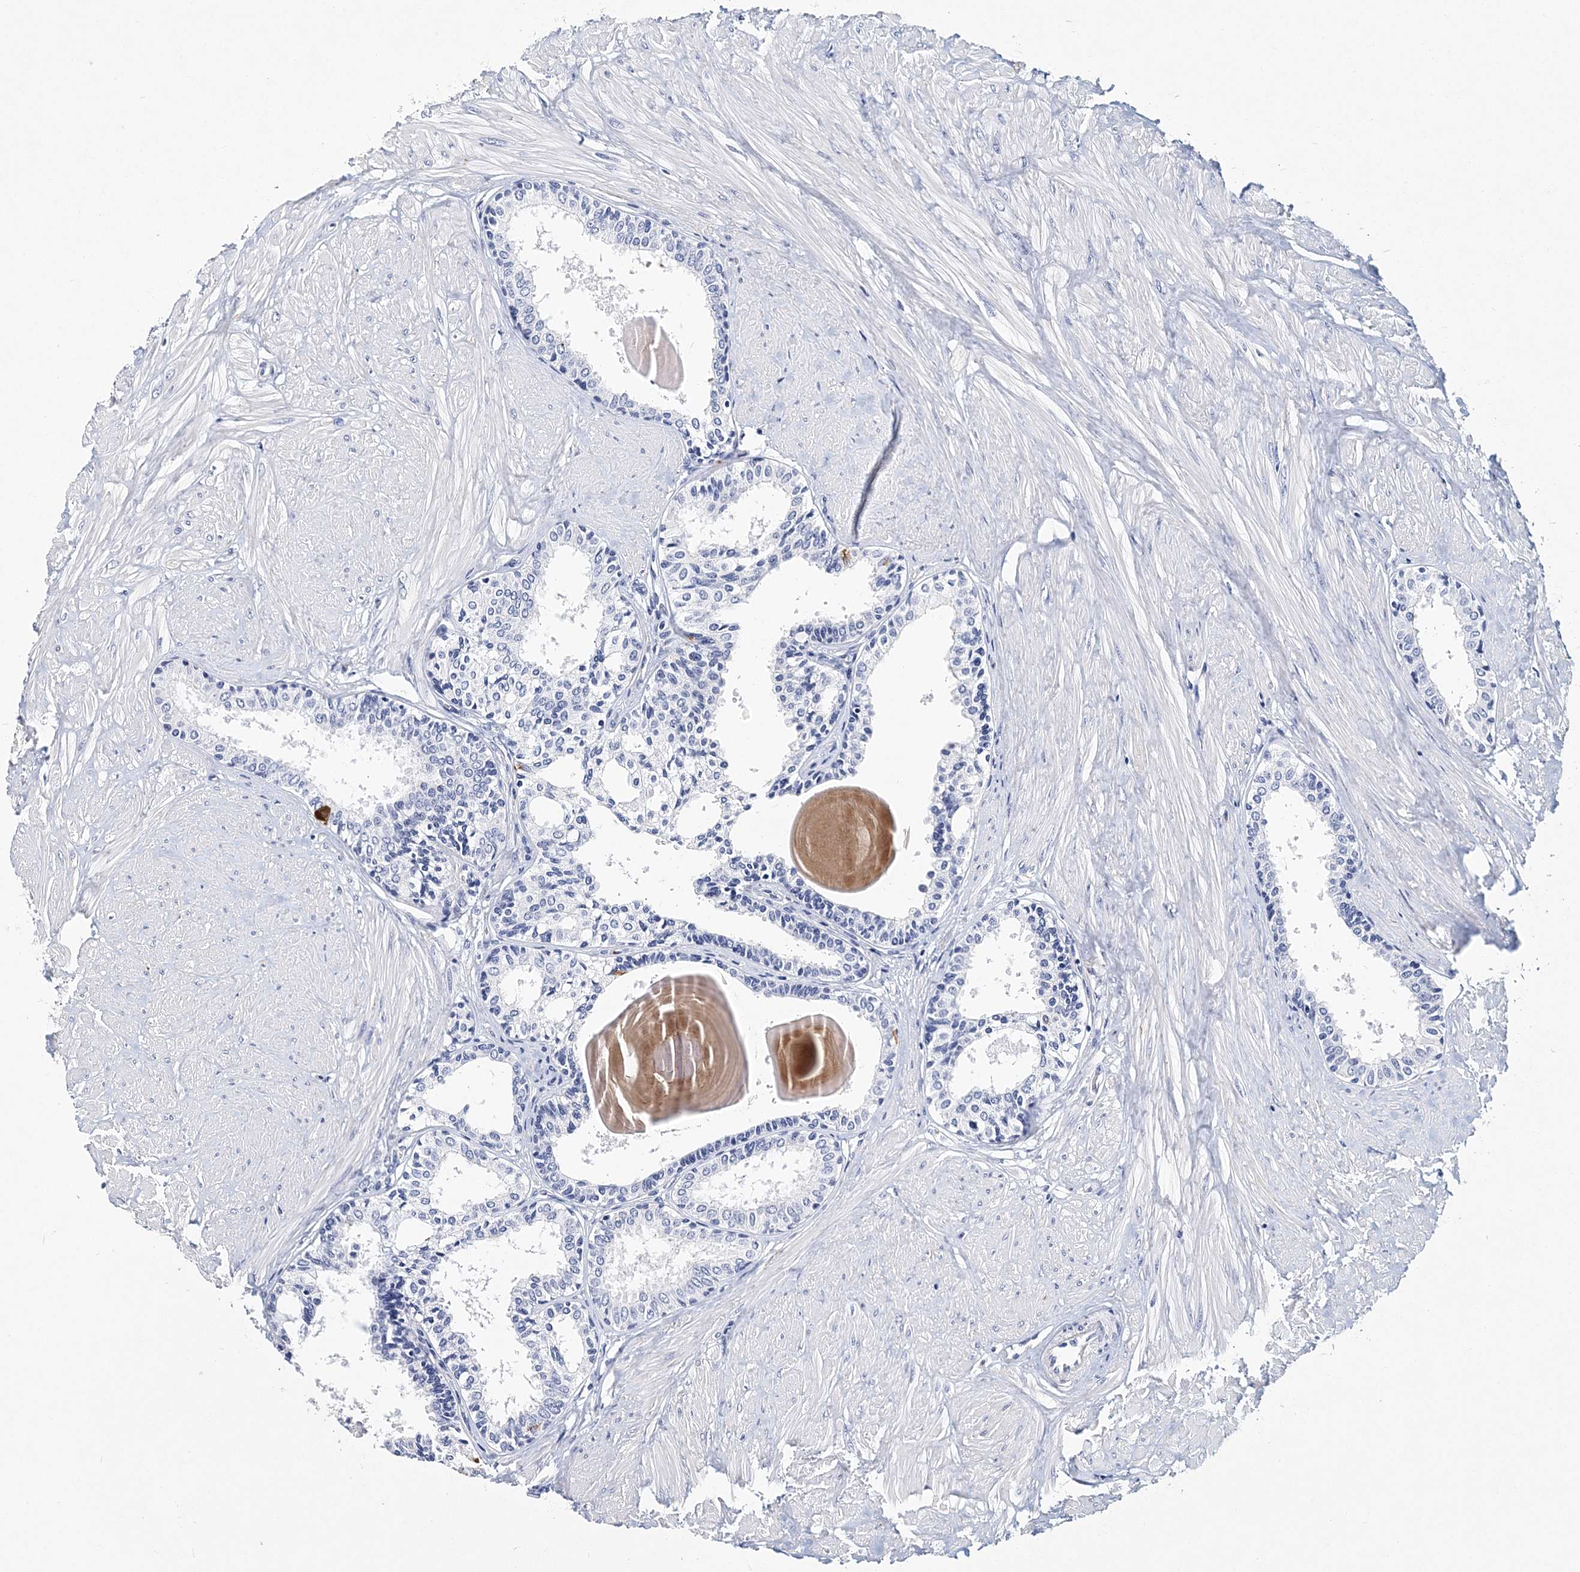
{"staining": {"intensity": "negative", "quantity": "none", "location": "none"}, "tissue": "prostate", "cell_type": "Glandular cells", "image_type": "normal", "snomed": [{"axis": "morphology", "description": "Normal tissue, NOS"}, {"axis": "topography", "description": "Prostate"}], "caption": "Immunohistochemistry (IHC) of unremarkable human prostate exhibits no staining in glandular cells.", "gene": "ITGA2B", "patient": {"sex": "male", "age": 48}}